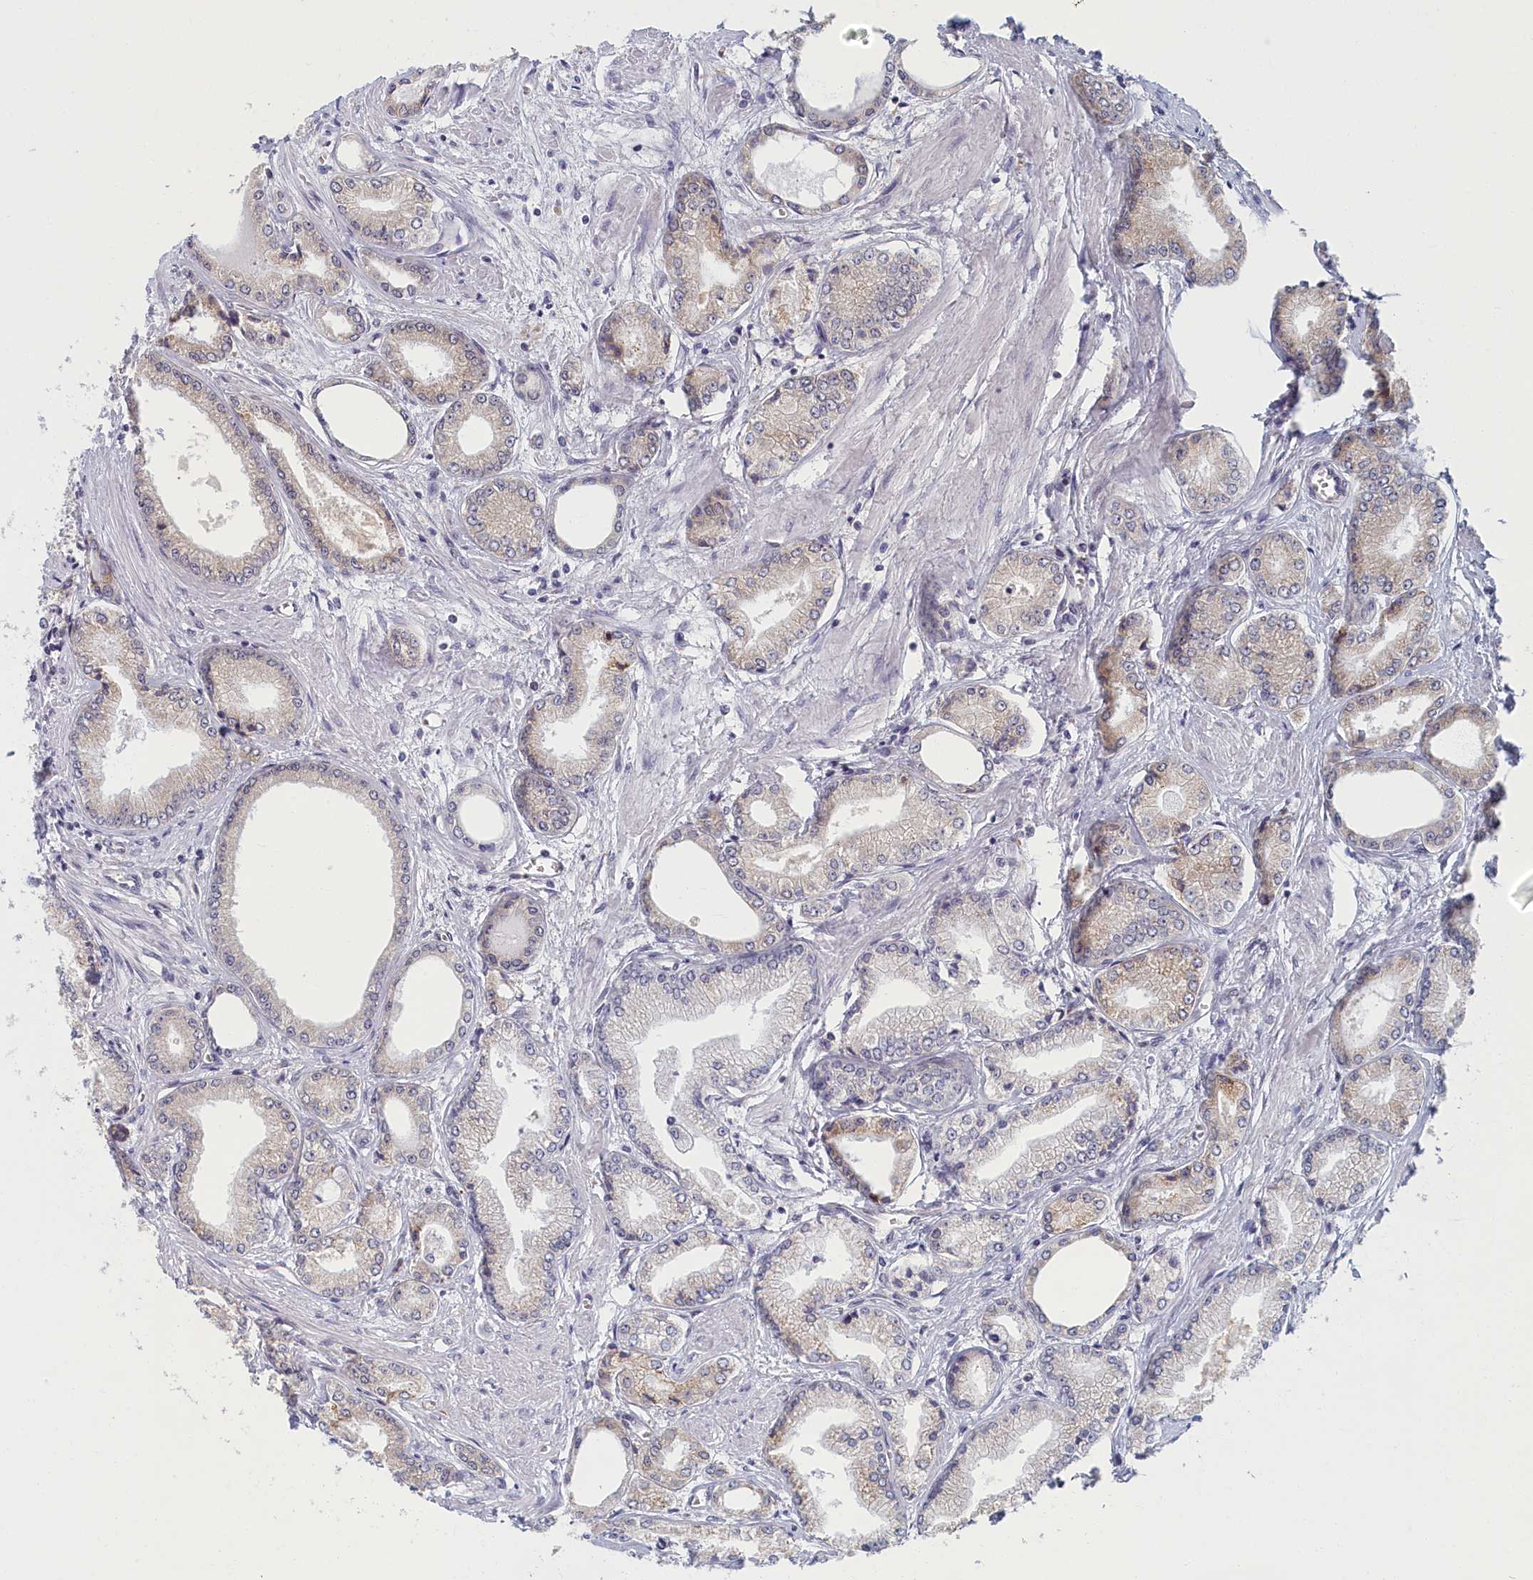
{"staining": {"intensity": "moderate", "quantity": "<25%", "location": "cytoplasmic/membranous"}, "tissue": "prostate cancer", "cell_type": "Tumor cells", "image_type": "cancer", "snomed": [{"axis": "morphology", "description": "Adenocarcinoma, Low grade"}, {"axis": "topography", "description": "Prostate"}], "caption": "The immunohistochemical stain labels moderate cytoplasmic/membranous expression in tumor cells of prostate low-grade adenocarcinoma tissue. Ihc stains the protein of interest in brown and the nuclei are stained blue.", "gene": "DNAJC17", "patient": {"sex": "male", "age": 60}}